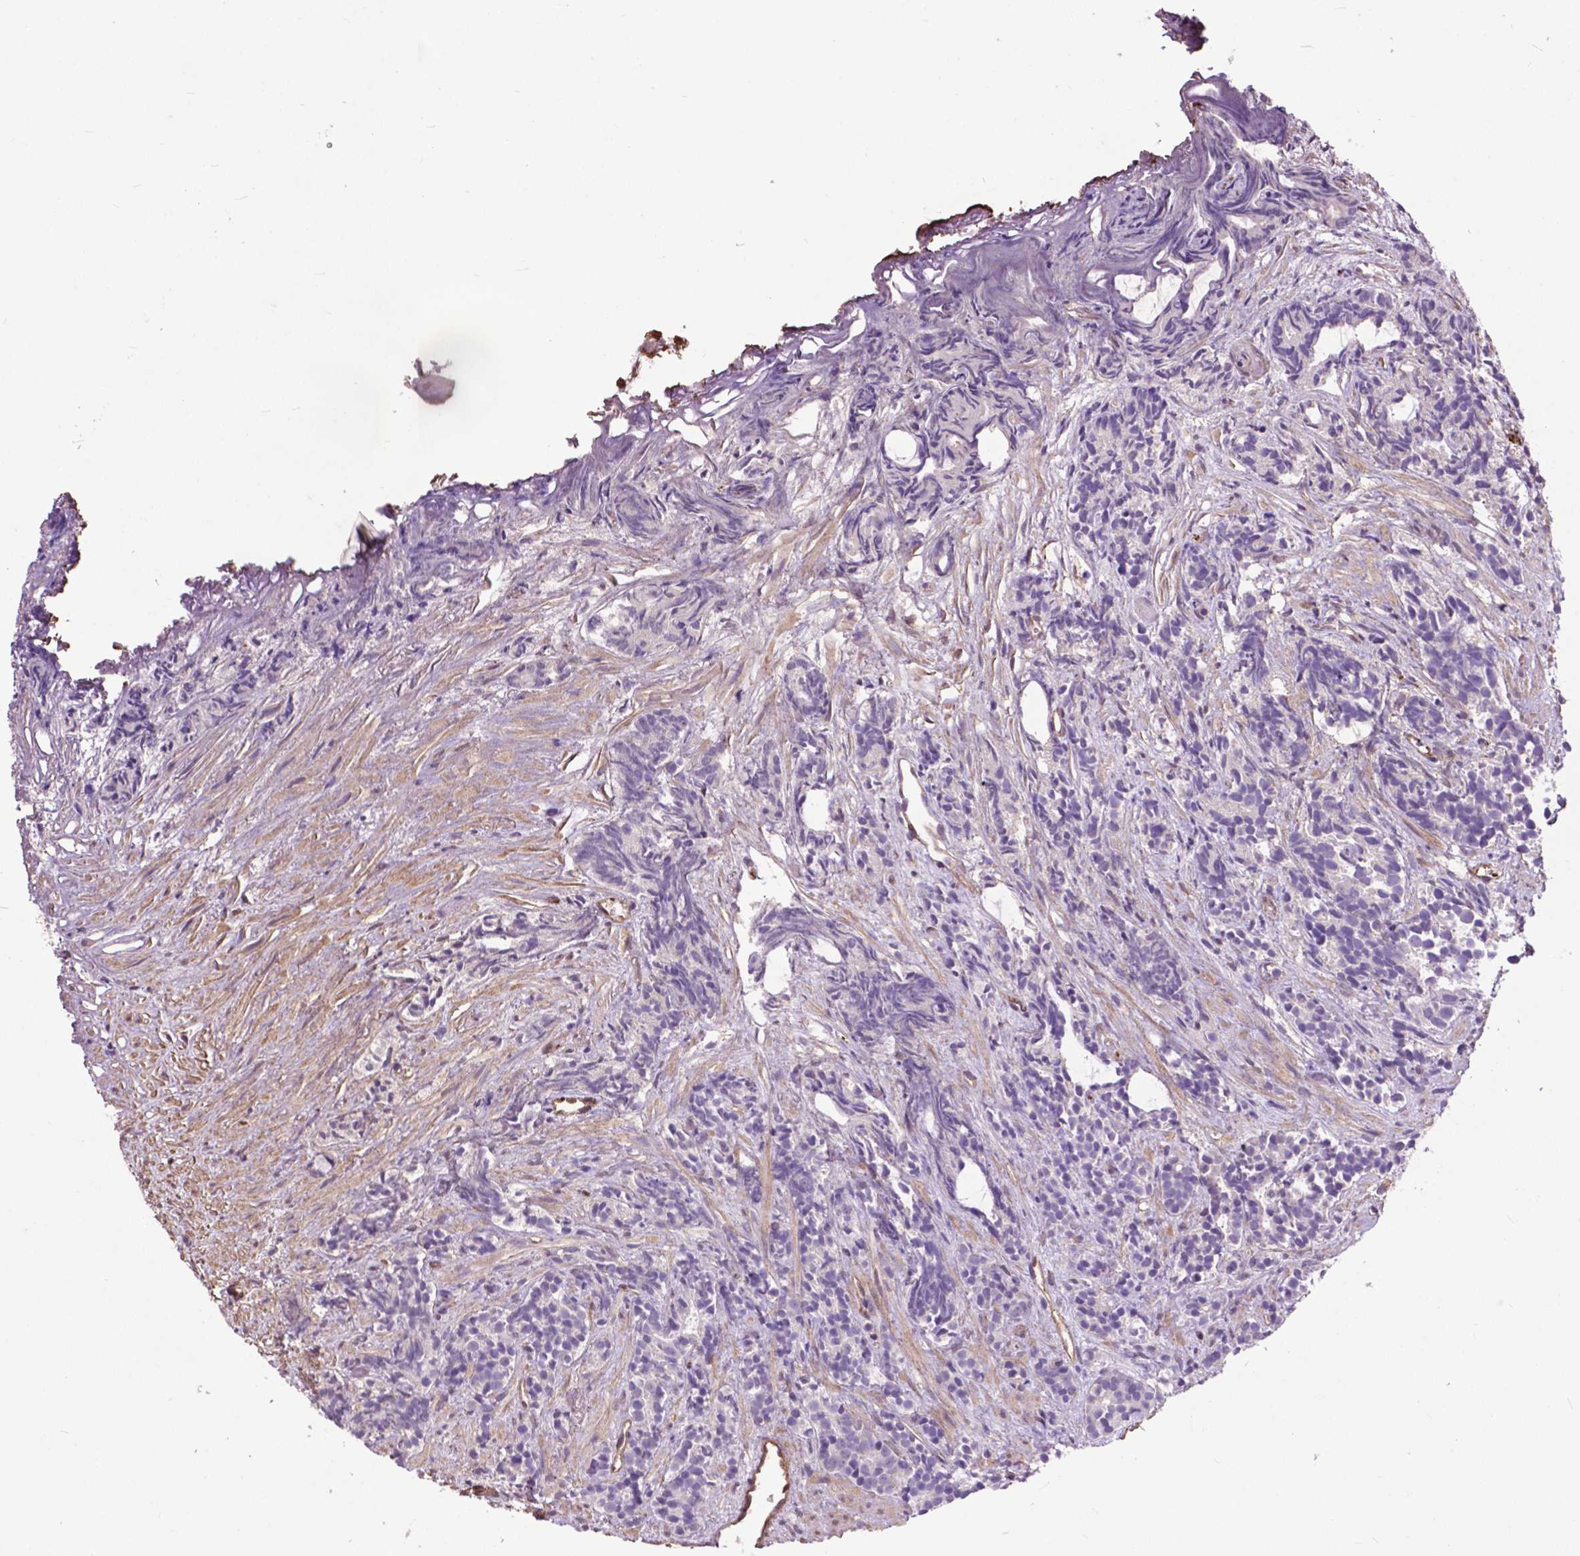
{"staining": {"intensity": "negative", "quantity": "none", "location": "none"}, "tissue": "prostate cancer", "cell_type": "Tumor cells", "image_type": "cancer", "snomed": [{"axis": "morphology", "description": "Adenocarcinoma, High grade"}, {"axis": "topography", "description": "Prostate"}], "caption": "Immunohistochemistry image of neoplastic tissue: prostate cancer (high-grade adenocarcinoma) stained with DAB (3,3'-diaminobenzidine) displays no significant protein expression in tumor cells.", "gene": "PDLIM1", "patient": {"sex": "male", "age": 84}}